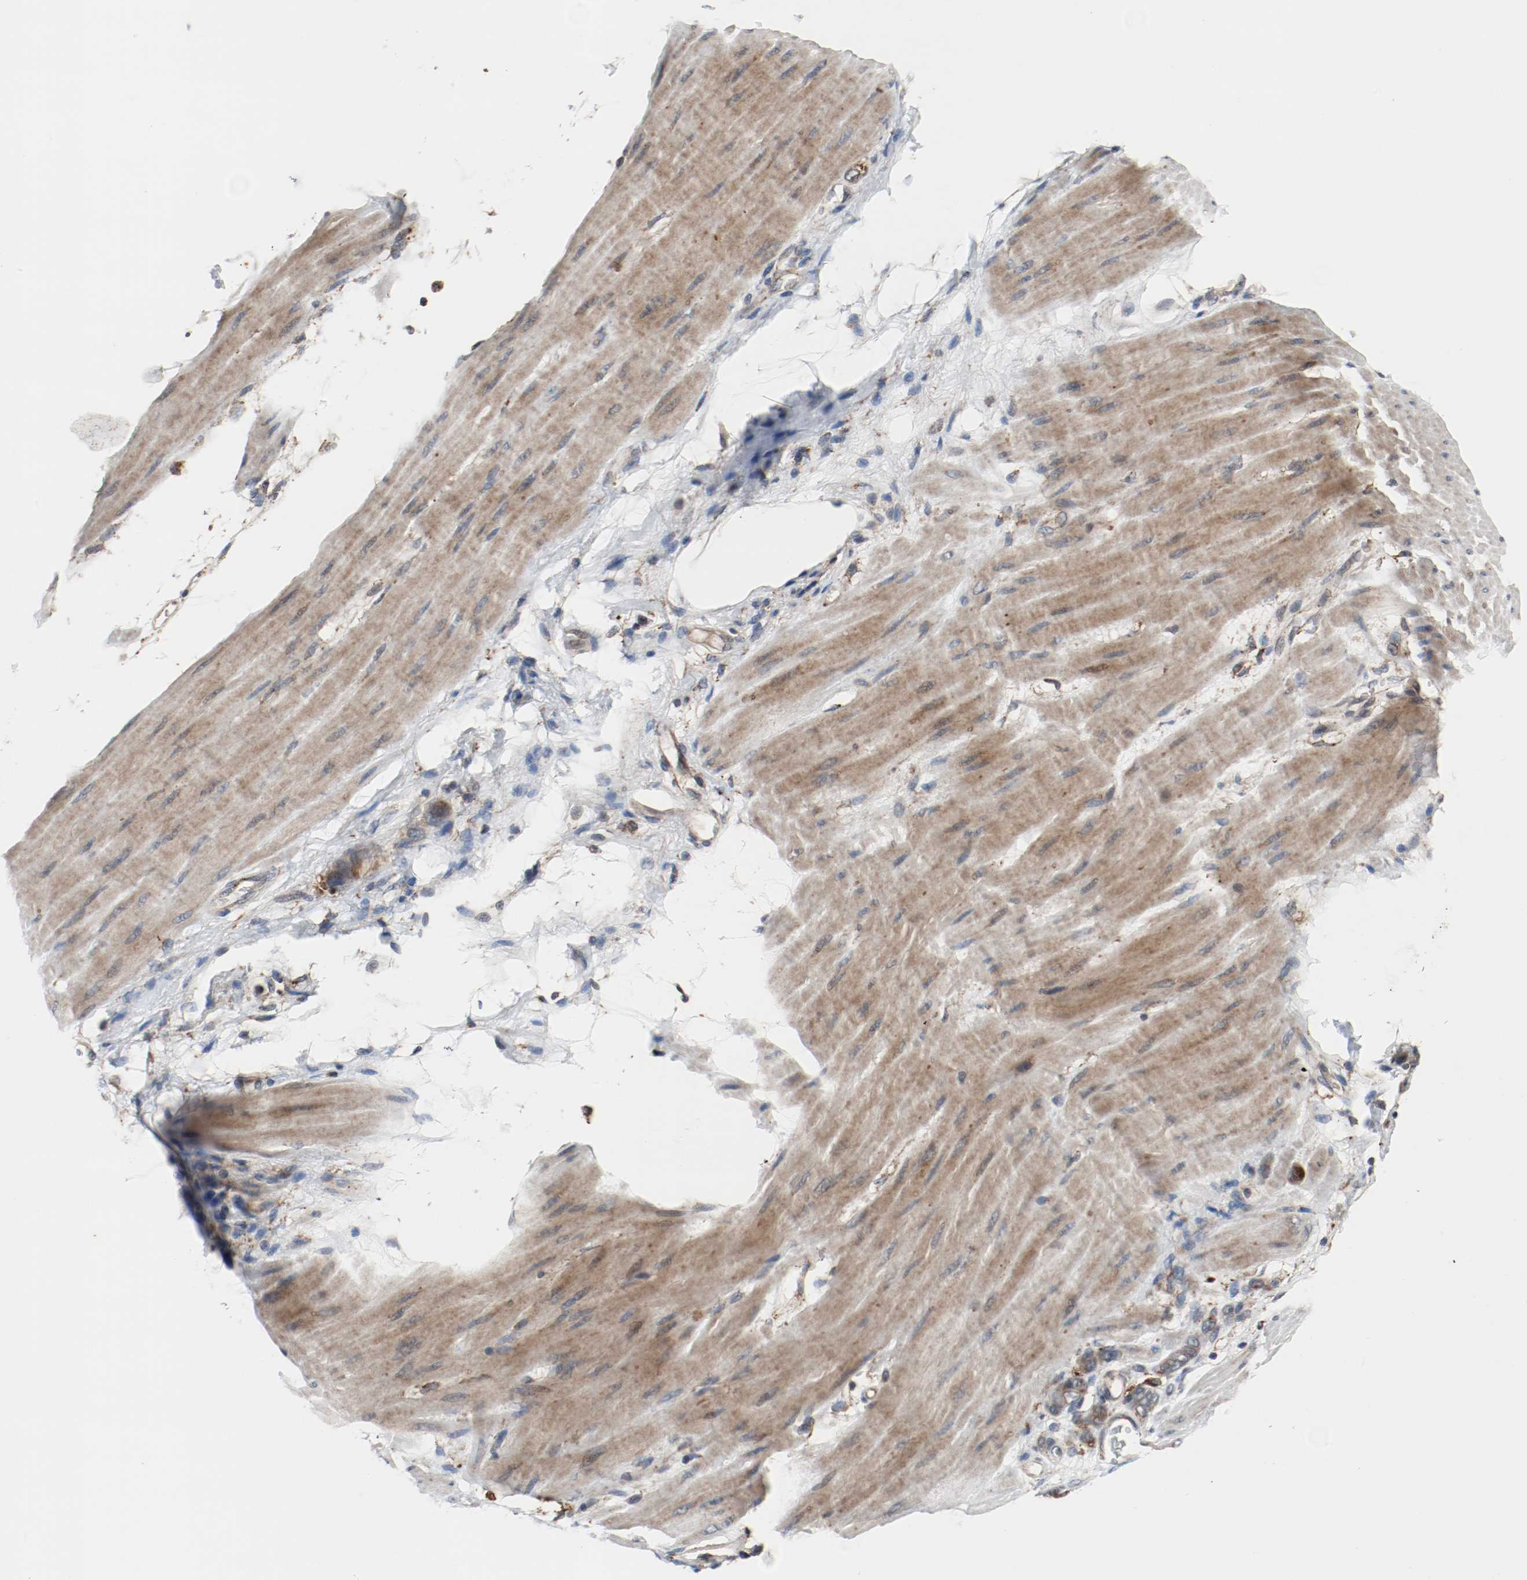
{"staining": {"intensity": "moderate", "quantity": ">75%", "location": "cytoplasmic/membranous"}, "tissue": "stomach cancer", "cell_type": "Tumor cells", "image_type": "cancer", "snomed": [{"axis": "morphology", "description": "Adenocarcinoma, NOS"}, {"axis": "topography", "description": "Stomach"}], "caption": "Tumor cells exhibit medium levels of moderate cytoplasmic/membranous staining in approximately >75% of cells in human stomach adenocarcinoma. (DAB IHC, brown staining for protein, blue staining for nuclei).", "gene": "LAMP2", "patient": {"sex": "male", "age": 82}}